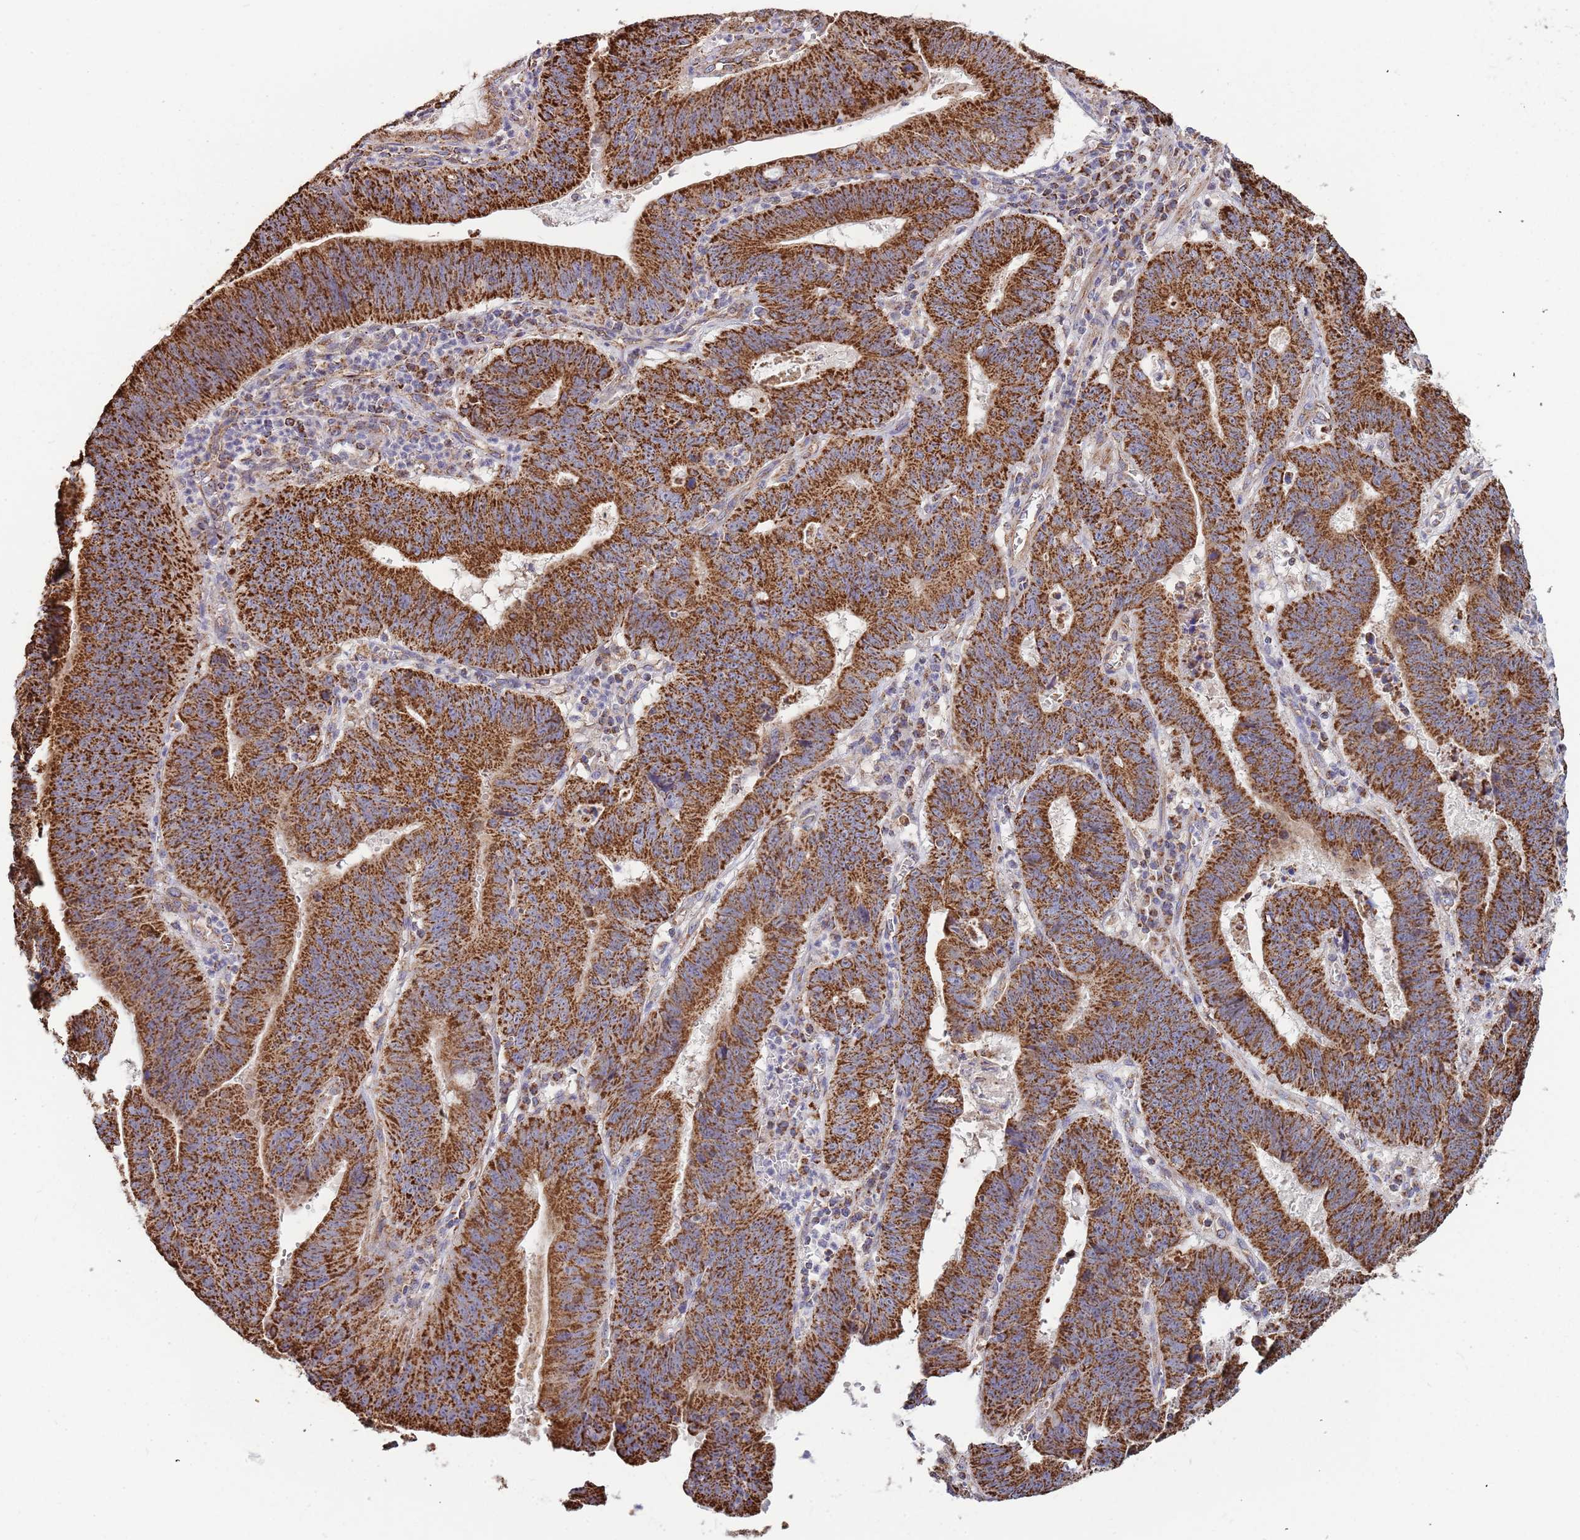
{"staining": {"intensity": "strong", "quantity": ">75%", "location": "cytoplasmic/membranous"}, "tissue": "stomach cancer", "cell_type": "Tumor cells", "image_type": "cancer", "snomed": [{"axis": "morphology", "description": "Adenocarcinoma, NOS"}, {"axis": "topography", "description": "Stomach"}], "caption": "Brown immunohistochemical staining in human stomach adenocarcinoma reveals strong cytoplasmic/membranous expression in approximately >75% of tumor cells. The staining was performed using DAB to visualize the protein expression in brown, while the nuclei were stained in blue with hematoxylin (Magnification: 20x).", "gene": "VPS16", "patient": {"sex": "male", "age": 59}}